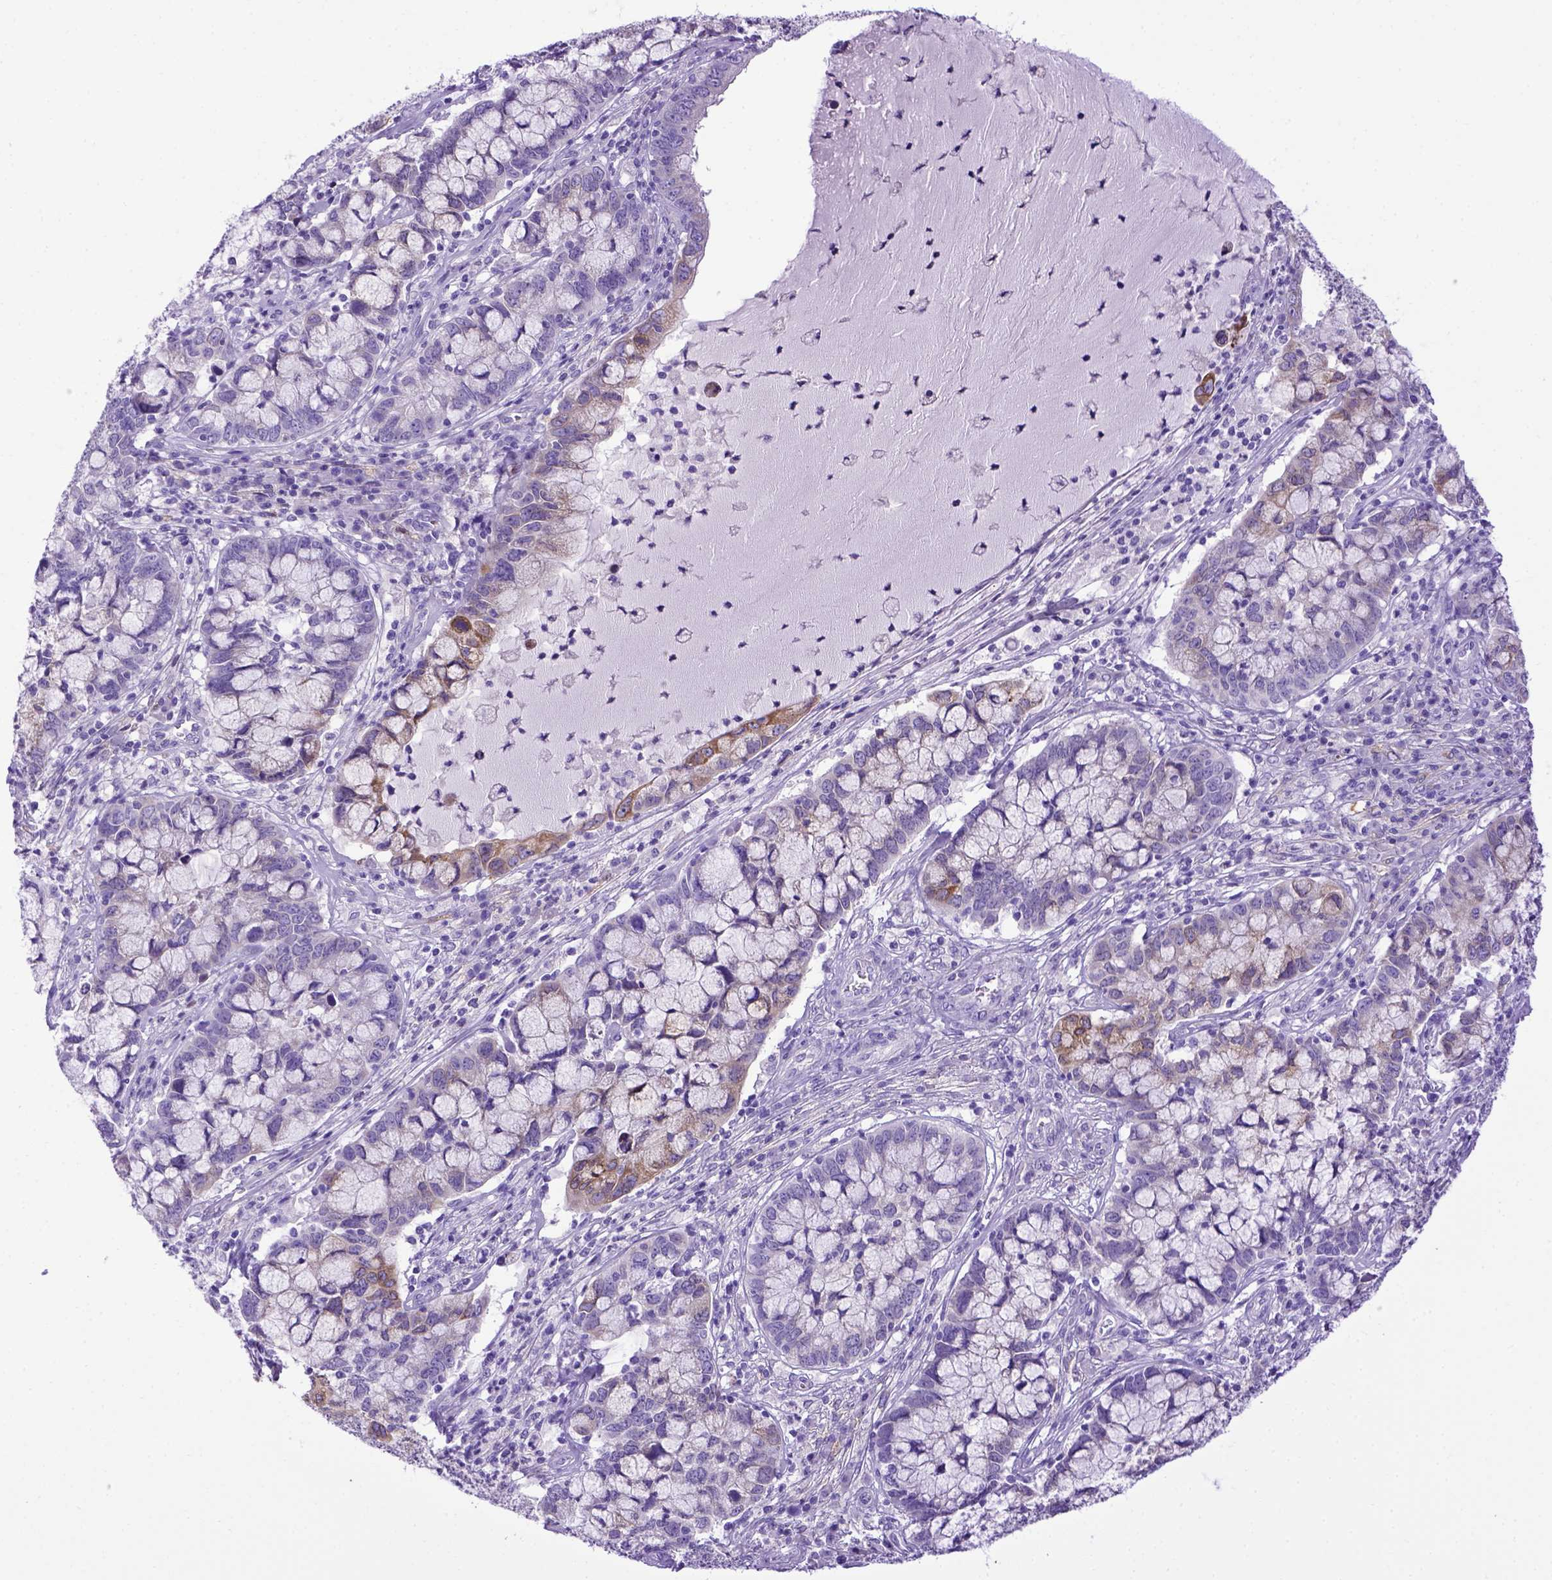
{"staining": {"intensity": "moderate", "quantity": "<25%", "location": "cytoplasmic/membranous"}, "tissue": "cervical cancer", "cell_type": "Tumor cells", "image_type": "cancer", "snomed": [{"axis": "morphology", "description": "Adenocarcinoma, NOS"}, {"axis": "topography", "description": "Cervix"}], "caption": "Adenocarcinoma (cervical) was stained to show a protein in brown. There is low levels of moderate cytoplasmic/membranous expression in about <25% of tumor cells. (brown staining indicates protein expression, while blue staining denotes nuclei).", "gene": "PTGES", "patient": {"sex": "female", "age": 40}}